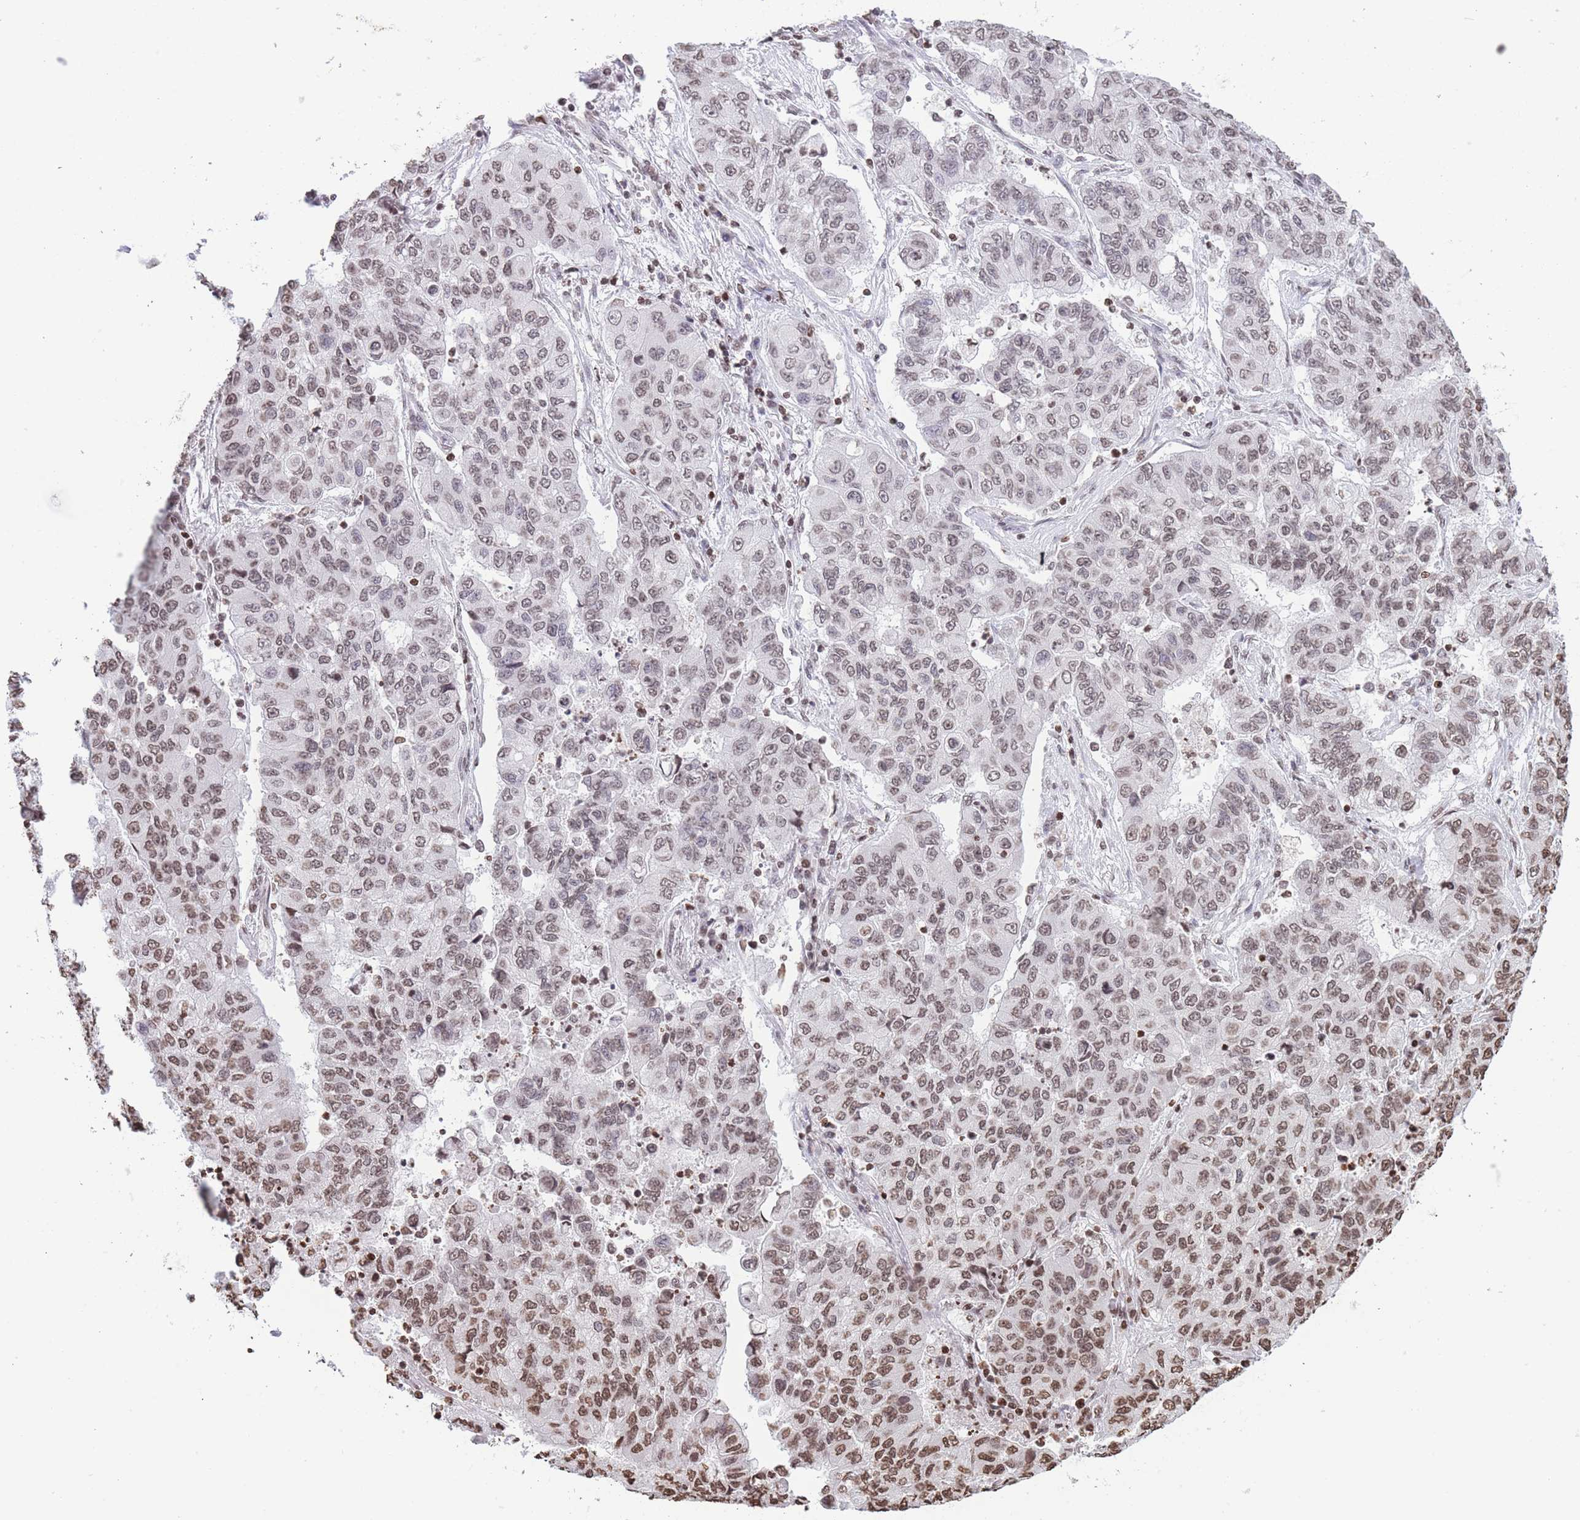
{"staining": {"intensity": "moderate", "quantity": ">75%", "location": "nuclear"}, "tissue": "lung cancer", "cell_type": "Tumor cells", "image_type": "cancer", "snomed": [{"axis": "morphology", "description": "Squamous cell carcinoma, NOS"}, {"axis": "topography", "description": "Lung"}], "caption": "Brown immunohistochemical staining in lung squamous cell carcinoma reveals moderate nuclear staining in about >75% of tumor cells.", "gene": "H2BC11", "patient": {"sex": "male", "age": 74}}